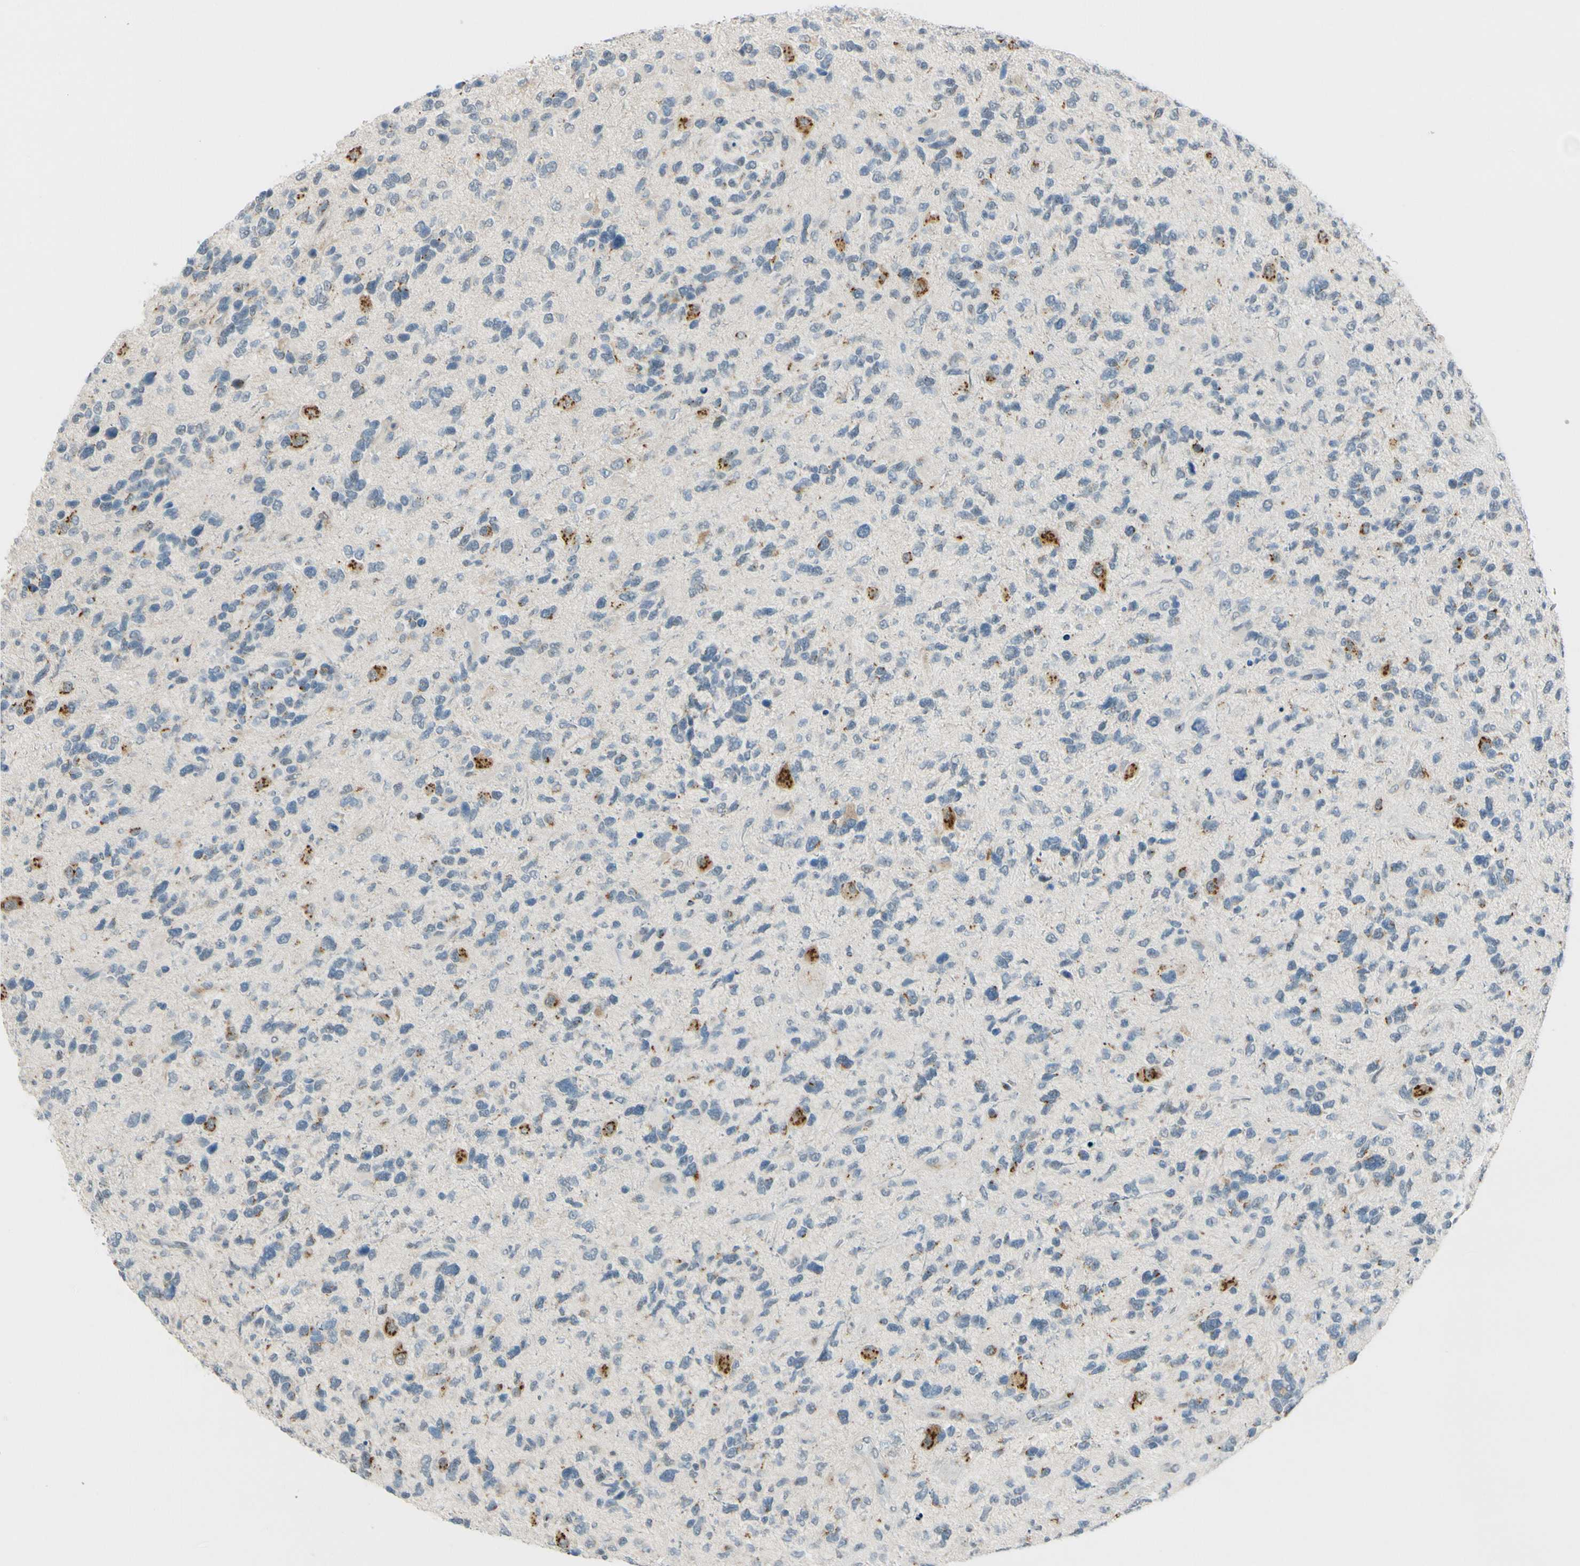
{"staining": {"intensity": "strong", "quantity": "<25%", "location": "cytoplasmic/membranous"}, "tissue": "glioma", "cell_type": "Tumor cells", "image_type": "cancer", "snomed": [{"axis": "morphology", "description": "Glioma, malignant, High grade"}, {"axis": "topography", "description": "Brain"}], "caption": "Glioma was stained to show a protein in brown. There is medium levels of strong cytoplasmic/membranous positivity in about <25% of tumor cells.", "gene": "B4GALNT1", "patient": {"sex": "female", "age": 58}}